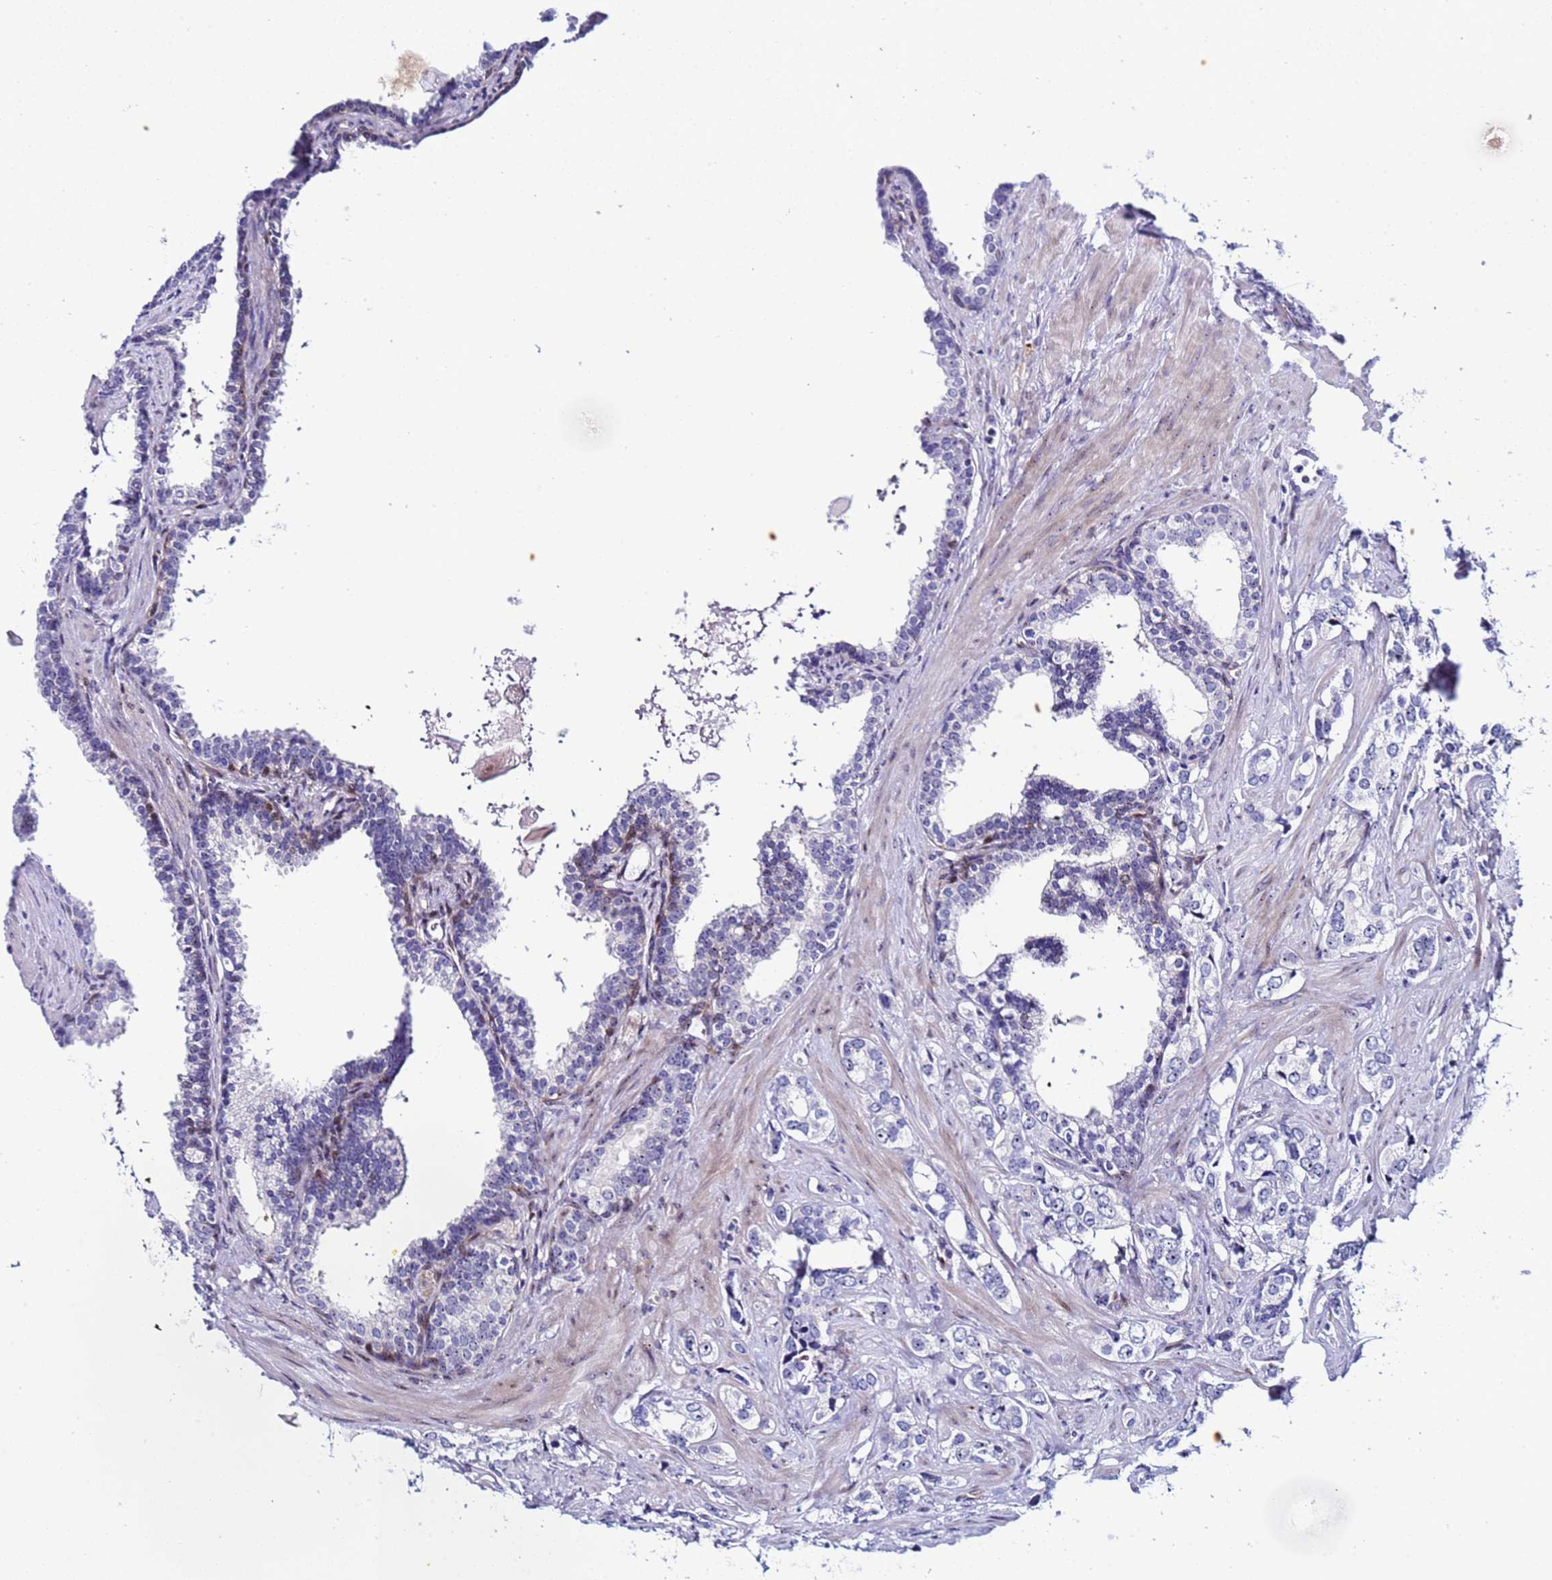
{"staining": {"intensity": "negative", "quantity": "none", "location": "none"}, "tissue": "prostate cancer", "cell_type": "Tumor cells", "image_type": "cancer", "snomed": [{"axis": "morphology", "description": "Adenocarcinoma, High grade"}, {"axis": "topography", "description": "Prostate"}], "caption": "Immunohistochemical staining of high-grade adenocarcinoma (prostate) demonstrates no significant positivity in tumor cells.", "gene": "POP5", "patient": {"sex": "male", "age": 66}}